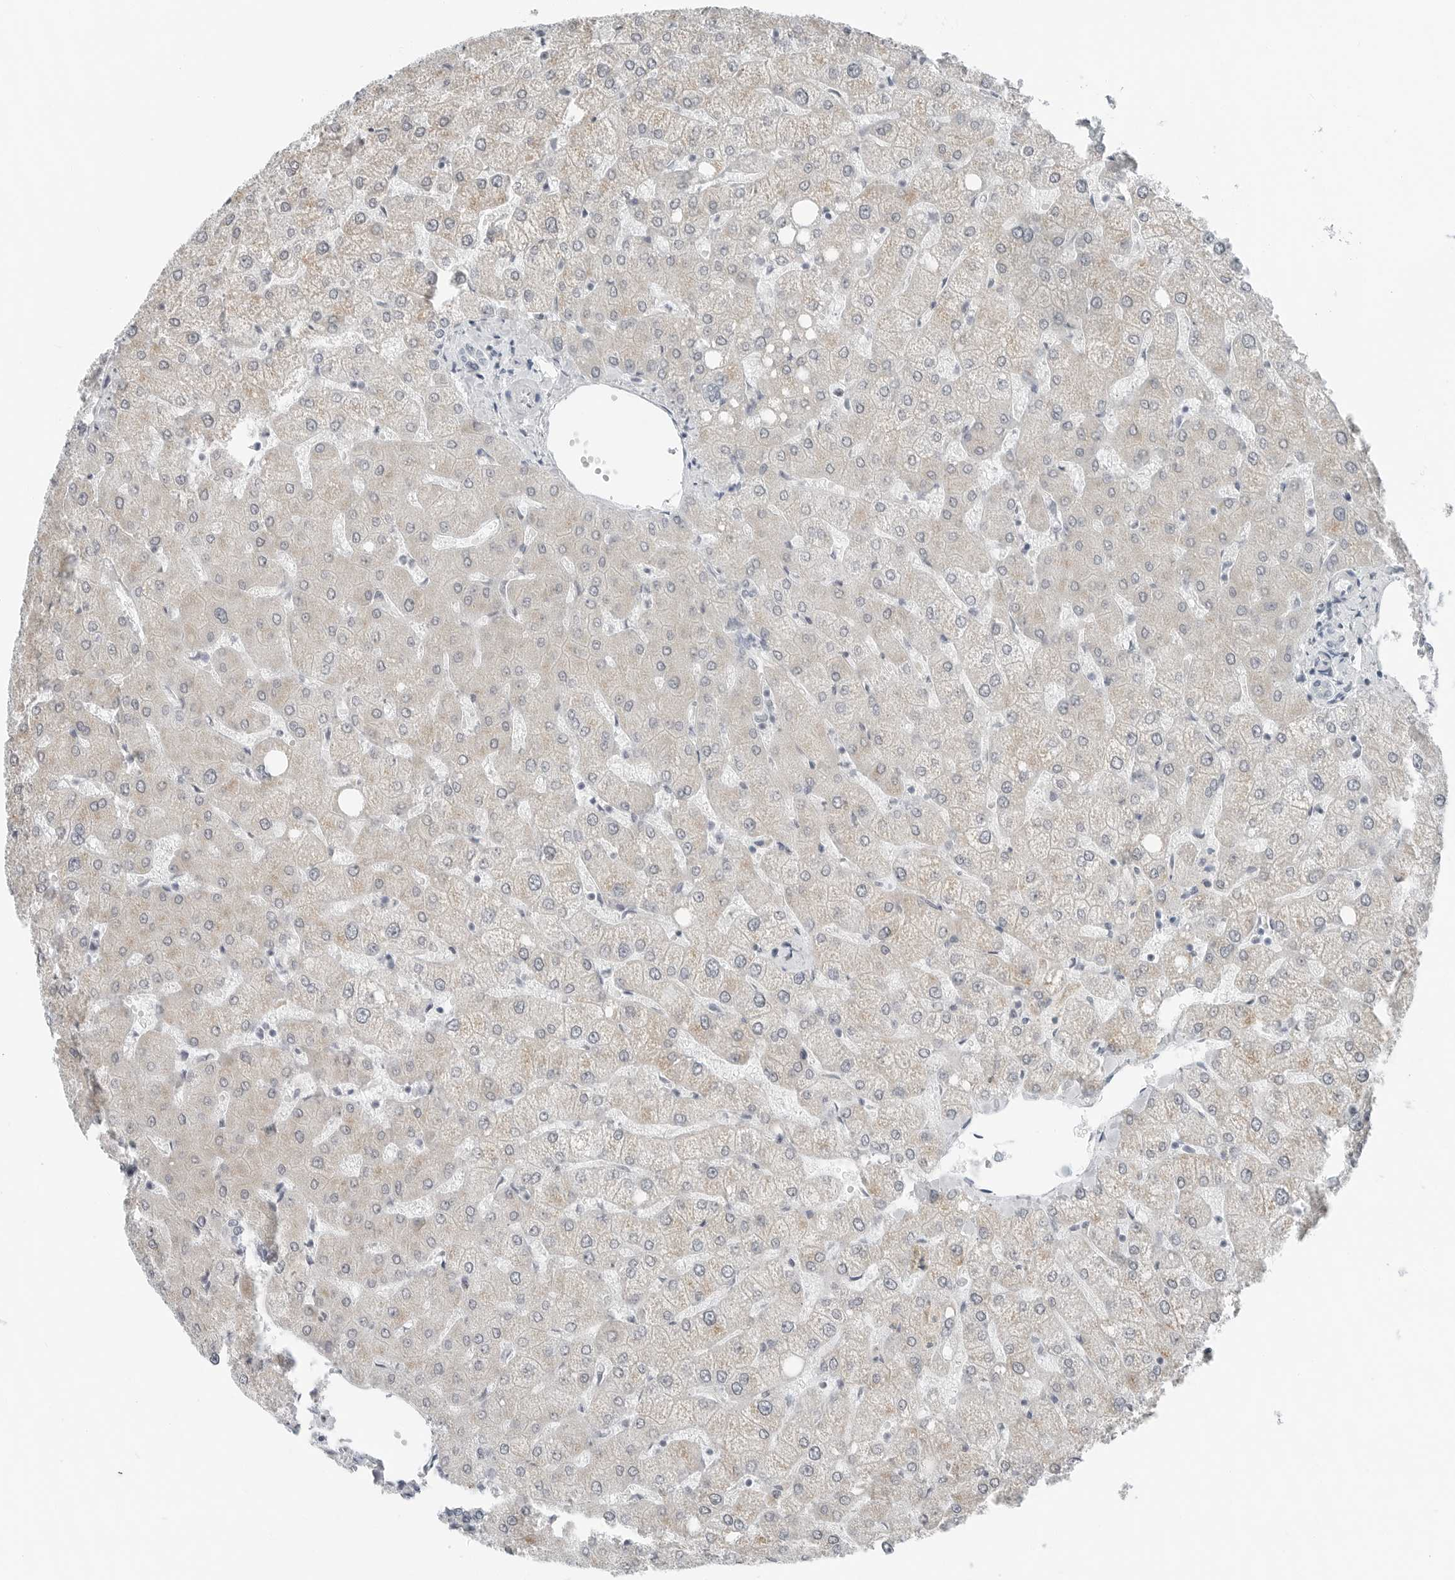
{"staining": {"intensity": "negative", "quantity": "none", "location": "none"}, "tissue": "liver", "cell_type": "Cholangiocytes", "image_type": "normal", "snomed": [{"axis": "morphology", "description": "Normal tissue, NOS"}, {"axis": "topography", "description": "Liver"}], "caption": "DAB immunohistochemical staining of unremarkable human liver reveals no significant staining in cholangiocytes.", "gene": "XIRP1", "patient": {"sex": "female", "age": 54}}